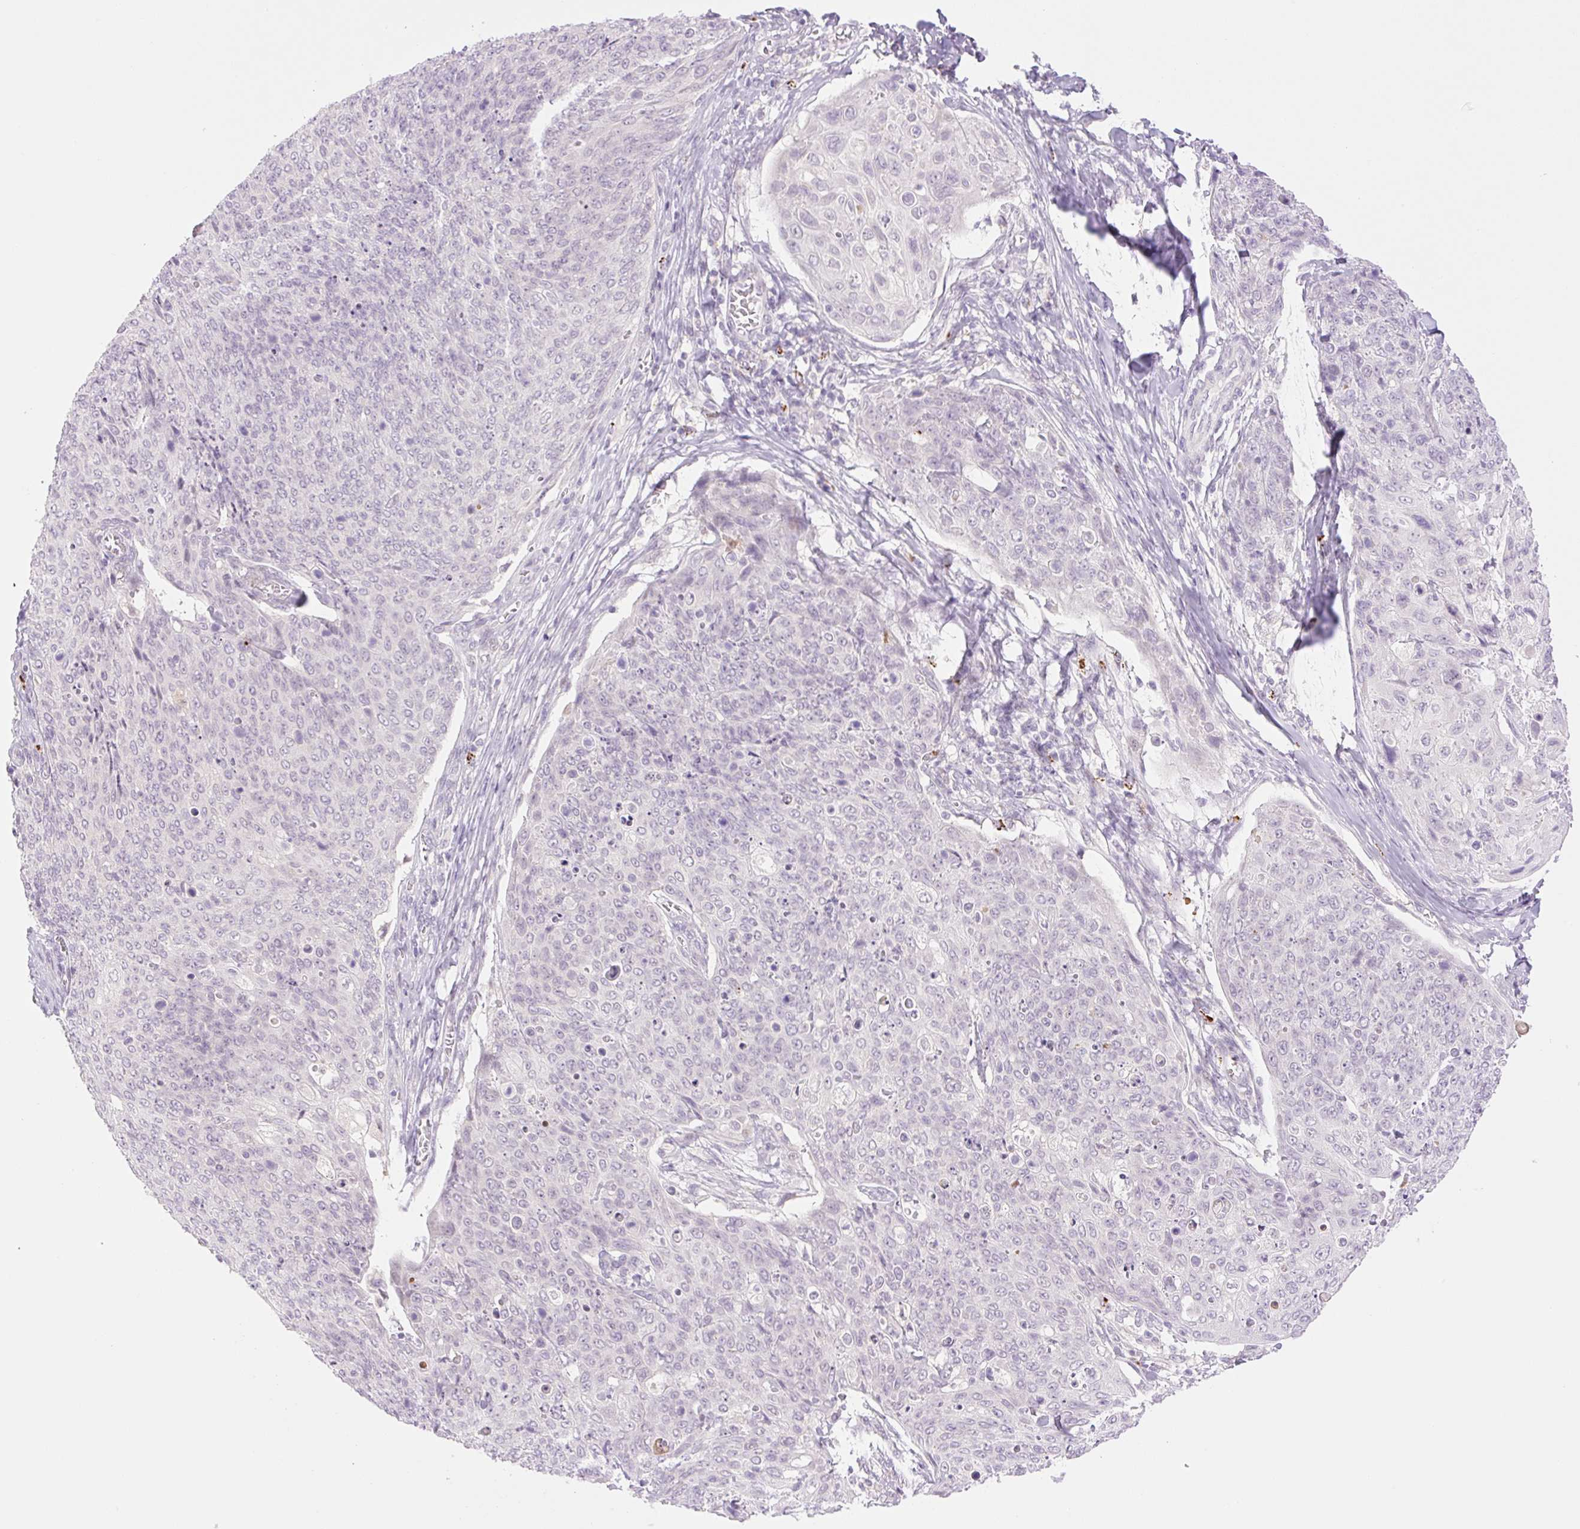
{"staining": {"intensity": "negative", "quantity": "none", "location": "none"}, "tissue": "skin cancer", "cell_type": "Tumor cells", "image_type": "cancer", "snomed": [{"axis": "morphology", "description": "Squamous cell carcinoma, NOS"}, {"axis": "topography", "description": "Skin"}, {"axis": "topography", "description": "Vulva"}], "caption": "Squamous cell carcinoma (skin) was stained to show a protein in brown. There is no significant staining in tumor cells.", "gene": "SPRYD4", "patient": {"sex": "female", "age": 85}}